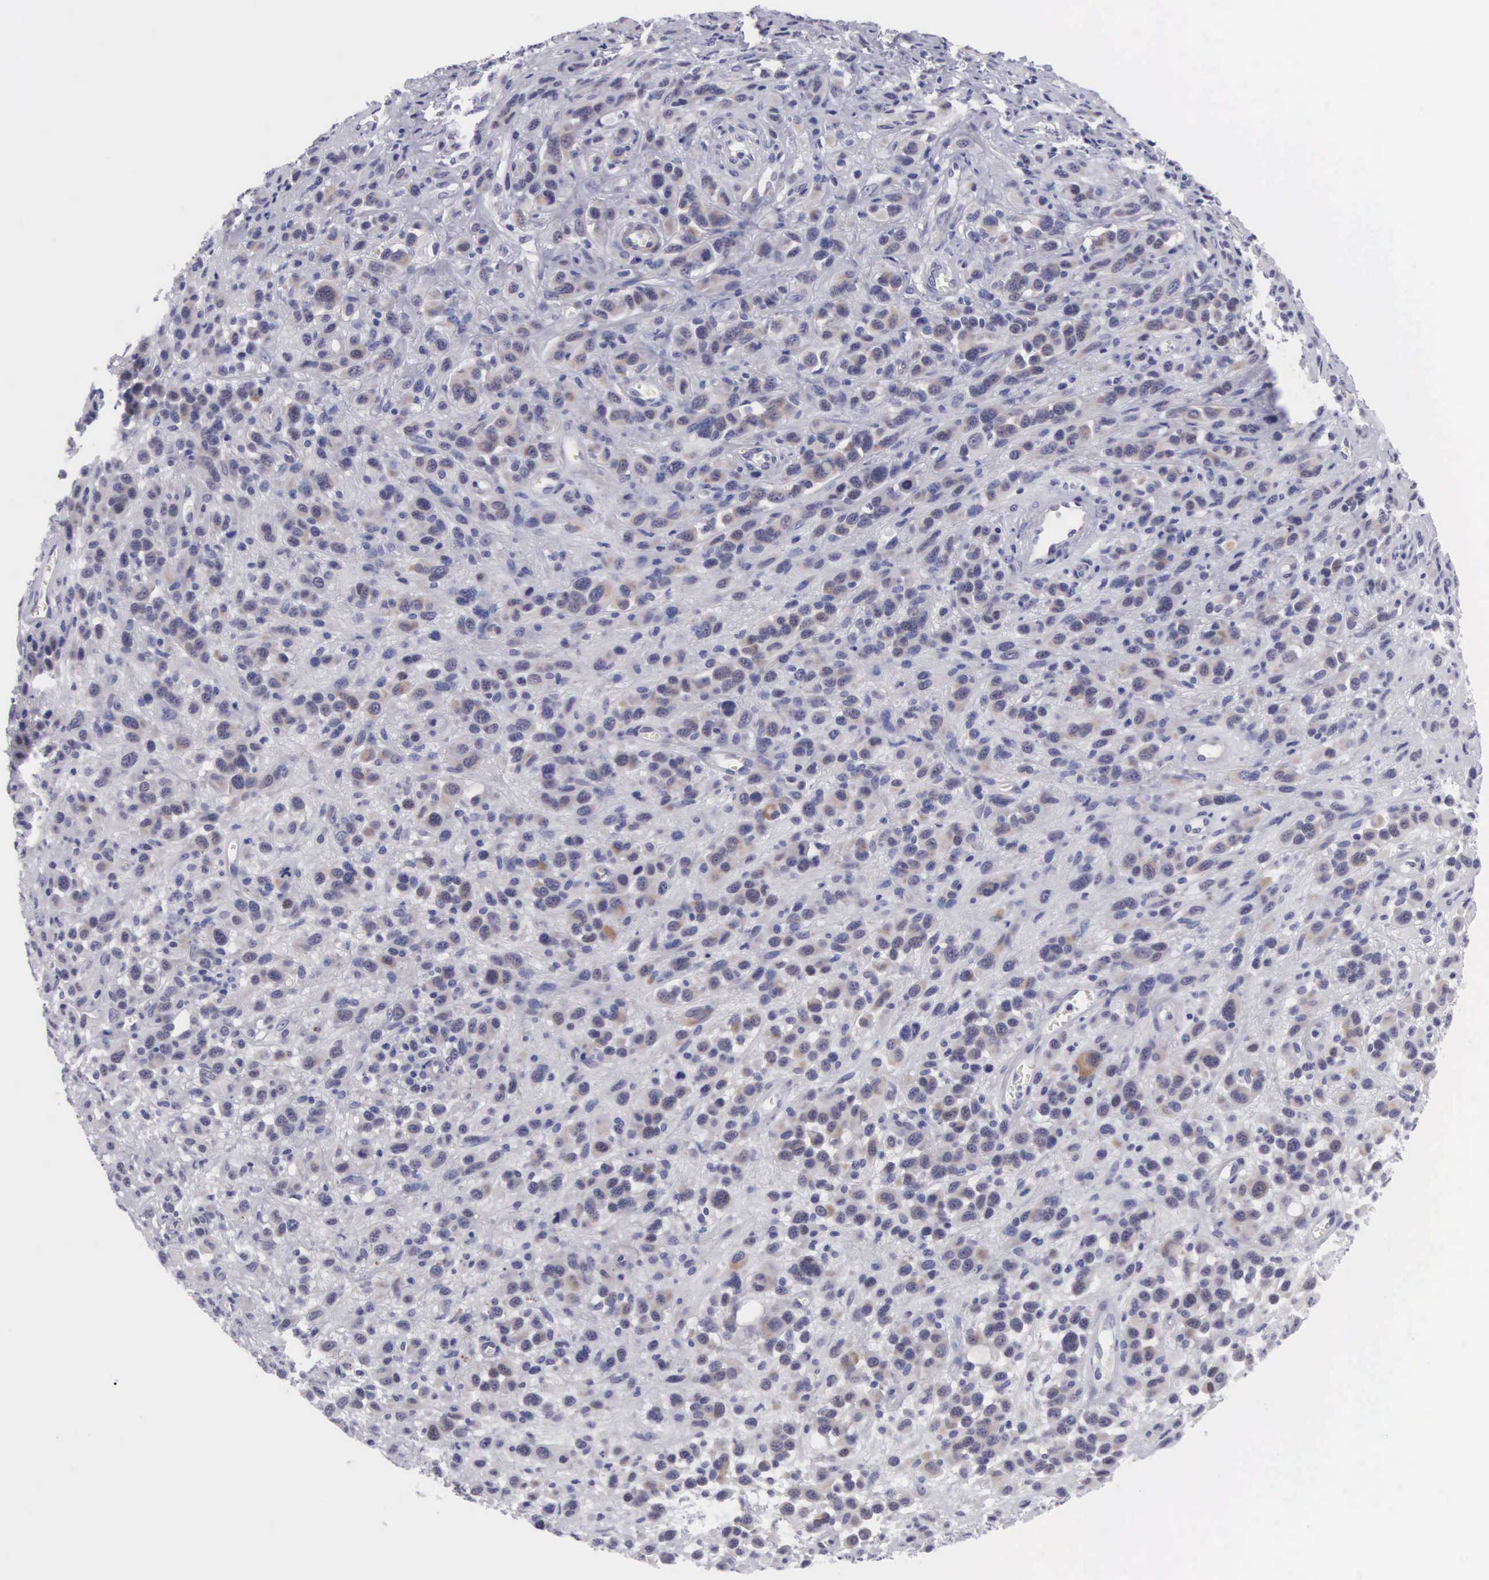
{"staining": {"intensity": "negative", "quantity": "none", "location": "none"}, "tissue": "melanoma", "cell_type": "Tumor cells", "image_type": "cancer", "snomed": [{"axis": "morphology", "description": "Malignant melanoma, NOS"}, {"axis": "topography", "description": "Skin"}], "caption": "Immunohistochemistry (IHC) image of human melanoma stained for a protein (brown), which reveals no staining in tumor cells.", "gene": "SOX11", "patient": {"sex": "male", "age": 51}}